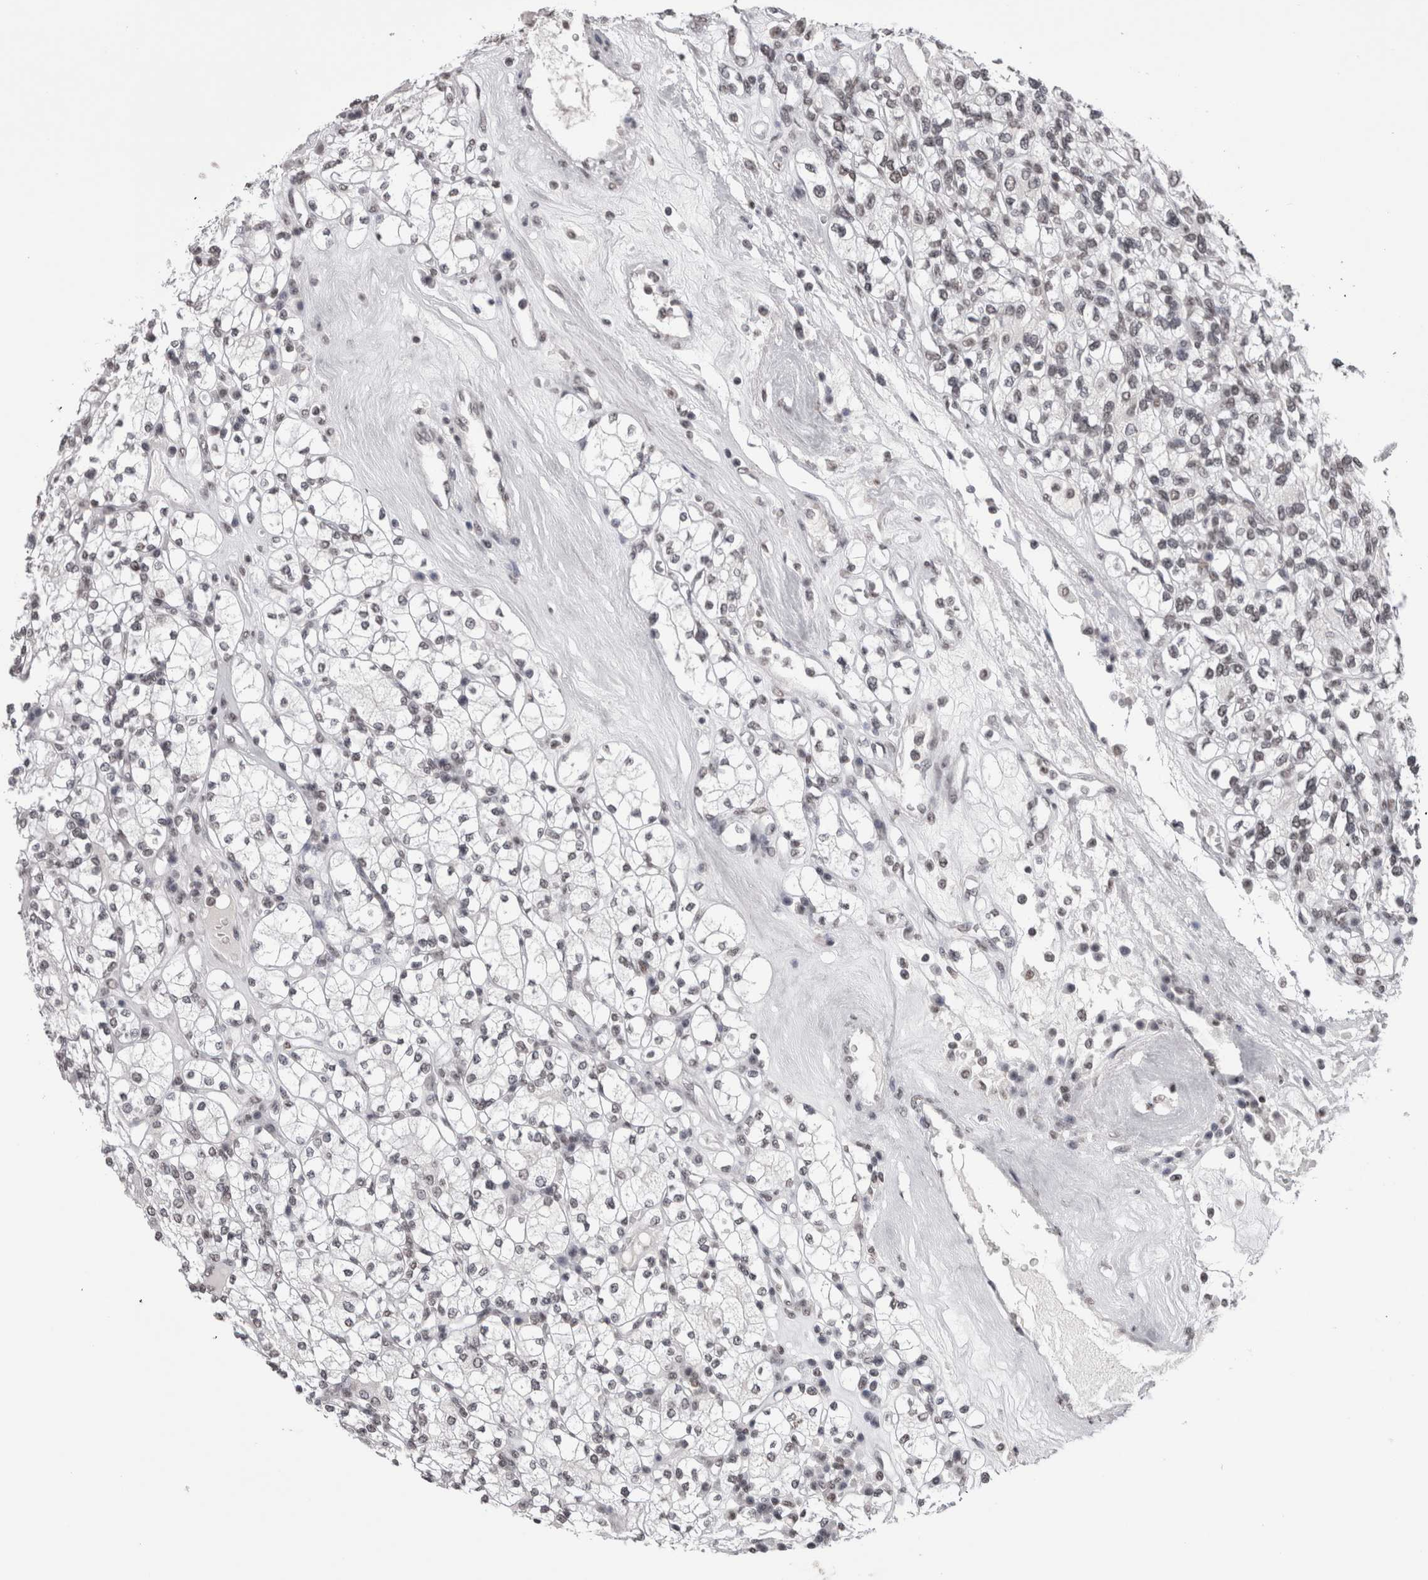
{"staining": {"intensity": "moderate", "quantity": "25%-75%", "location": "nuclear"}, "tissue": "renal cancer", "cell_type": "Tumor cells", "image_type": "cancer", "snomed": [{"axis": "morphology", "description": "Adenocarcinoma, NOS"}, {"axis": "topography", "description": "Kidney"}], "caption": "Protein staining exhibits moderate nuclear expression in approximately 25%-75% of tumor cells in renal cancer.", "gene": "SMC1A", "patient": {"sex": "male", "age": 77}}